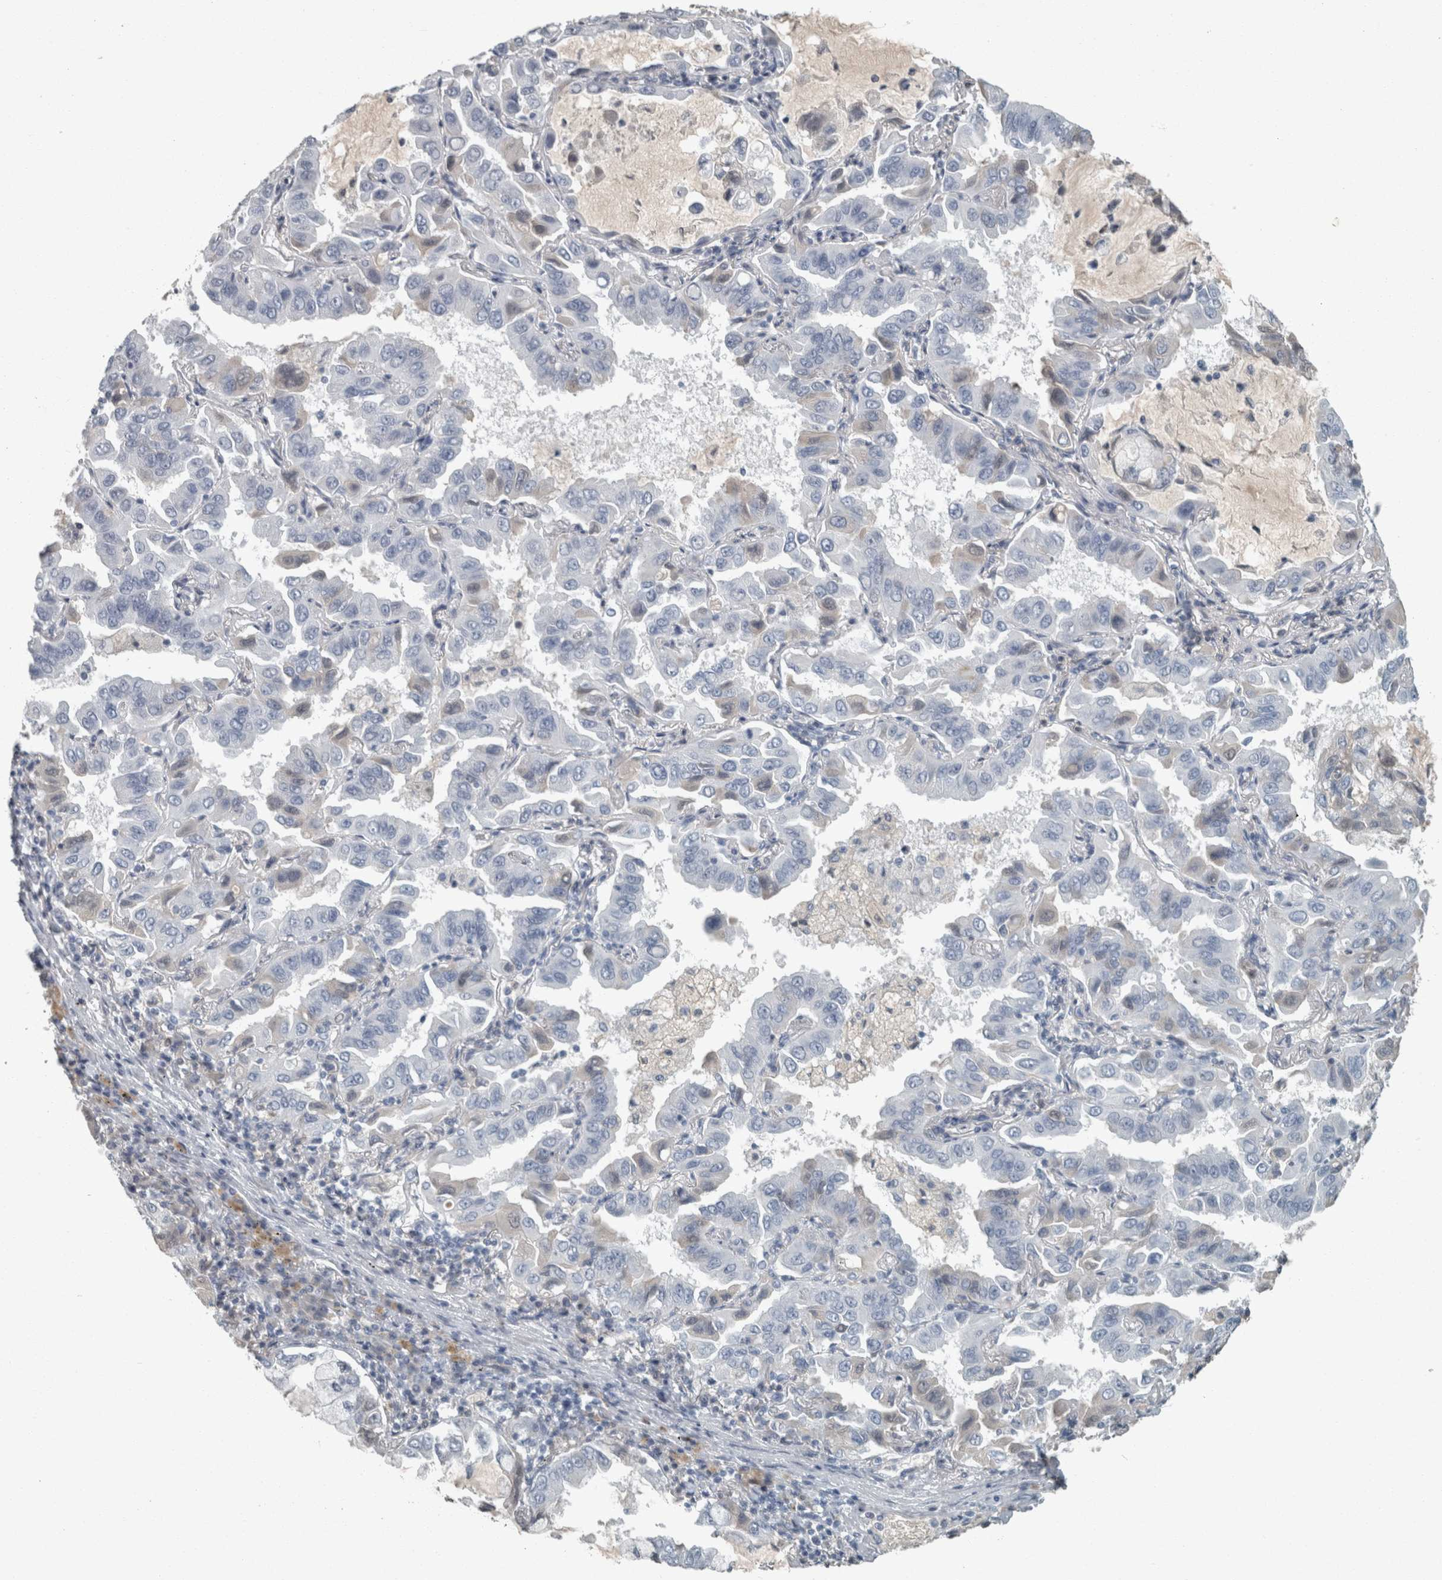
{"staining": {"intensity": "negative", "quantity": "none", "location": "none"}, "tissue": "lung cancer", "cell_type": "Tumor cells", "image_type": "cancer", "snomed": [{"axis": "morphology", "description": "Adenocarcinoma, NOS"}, {"axis": "topography", "description": "Lung"}], "caption": "This is an IHC micrograph of human lung cancer. There is no positivity in tumor cells.", "gene": "CHL1", "patient": {"sex": "male", "age": 64}}